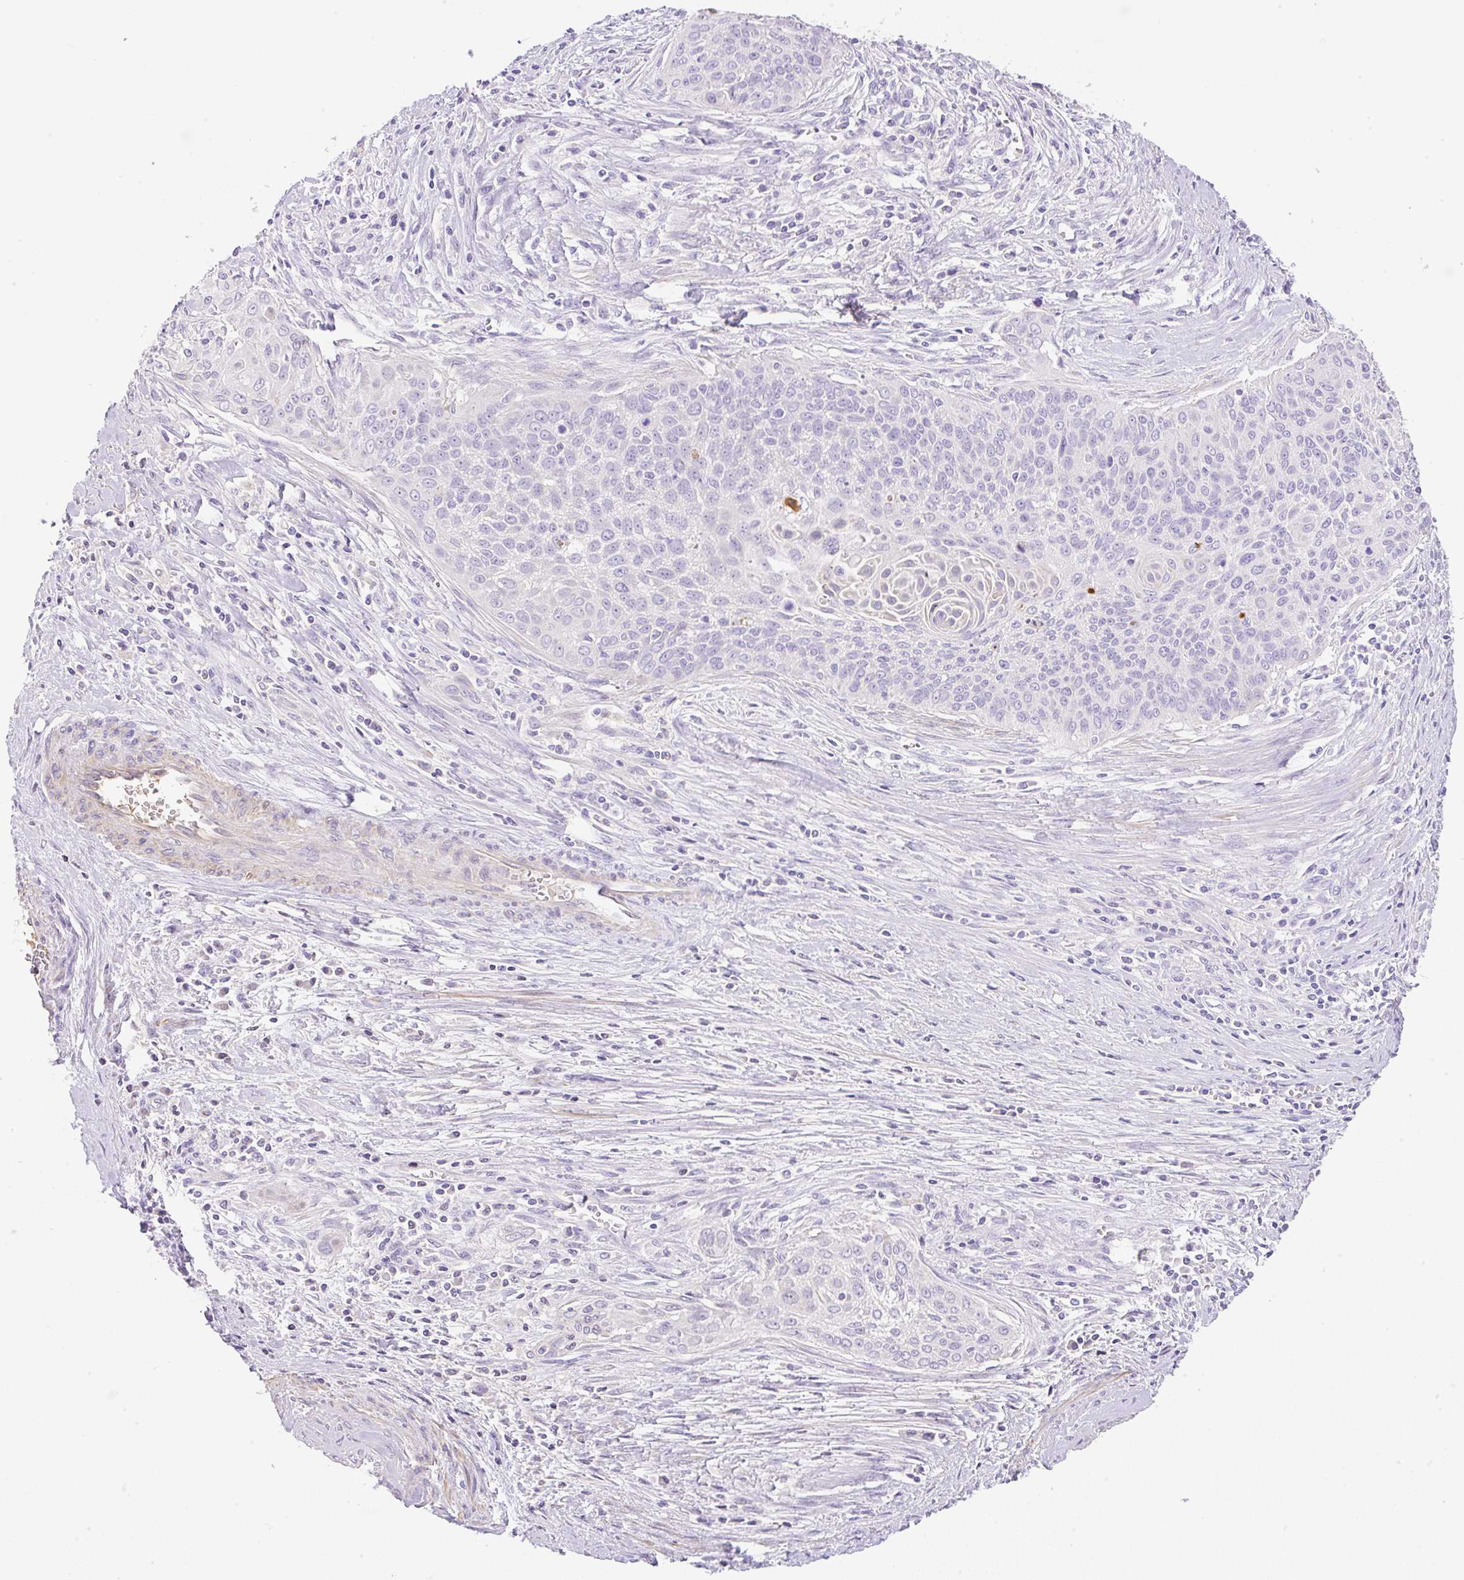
{"staining": {"intensity": "negative", "quantity": "none", "location": "none"}, "tissue": "cervical cancer", "cell_type": "Tumor cells", "image_type": "cancer", "snomed": [{"axis": "morphology", "description": "Squamous cell carcinoma, NOS"}, {"axis": "topography", "description": "Cervix"}], "caption": "Immunohistochemical staining of cervical squamous cell carcinoma exhibits no significant expression in tumor cells.", "gene": "TDRD15", "patient": {"sex": "female", "age": 55}}